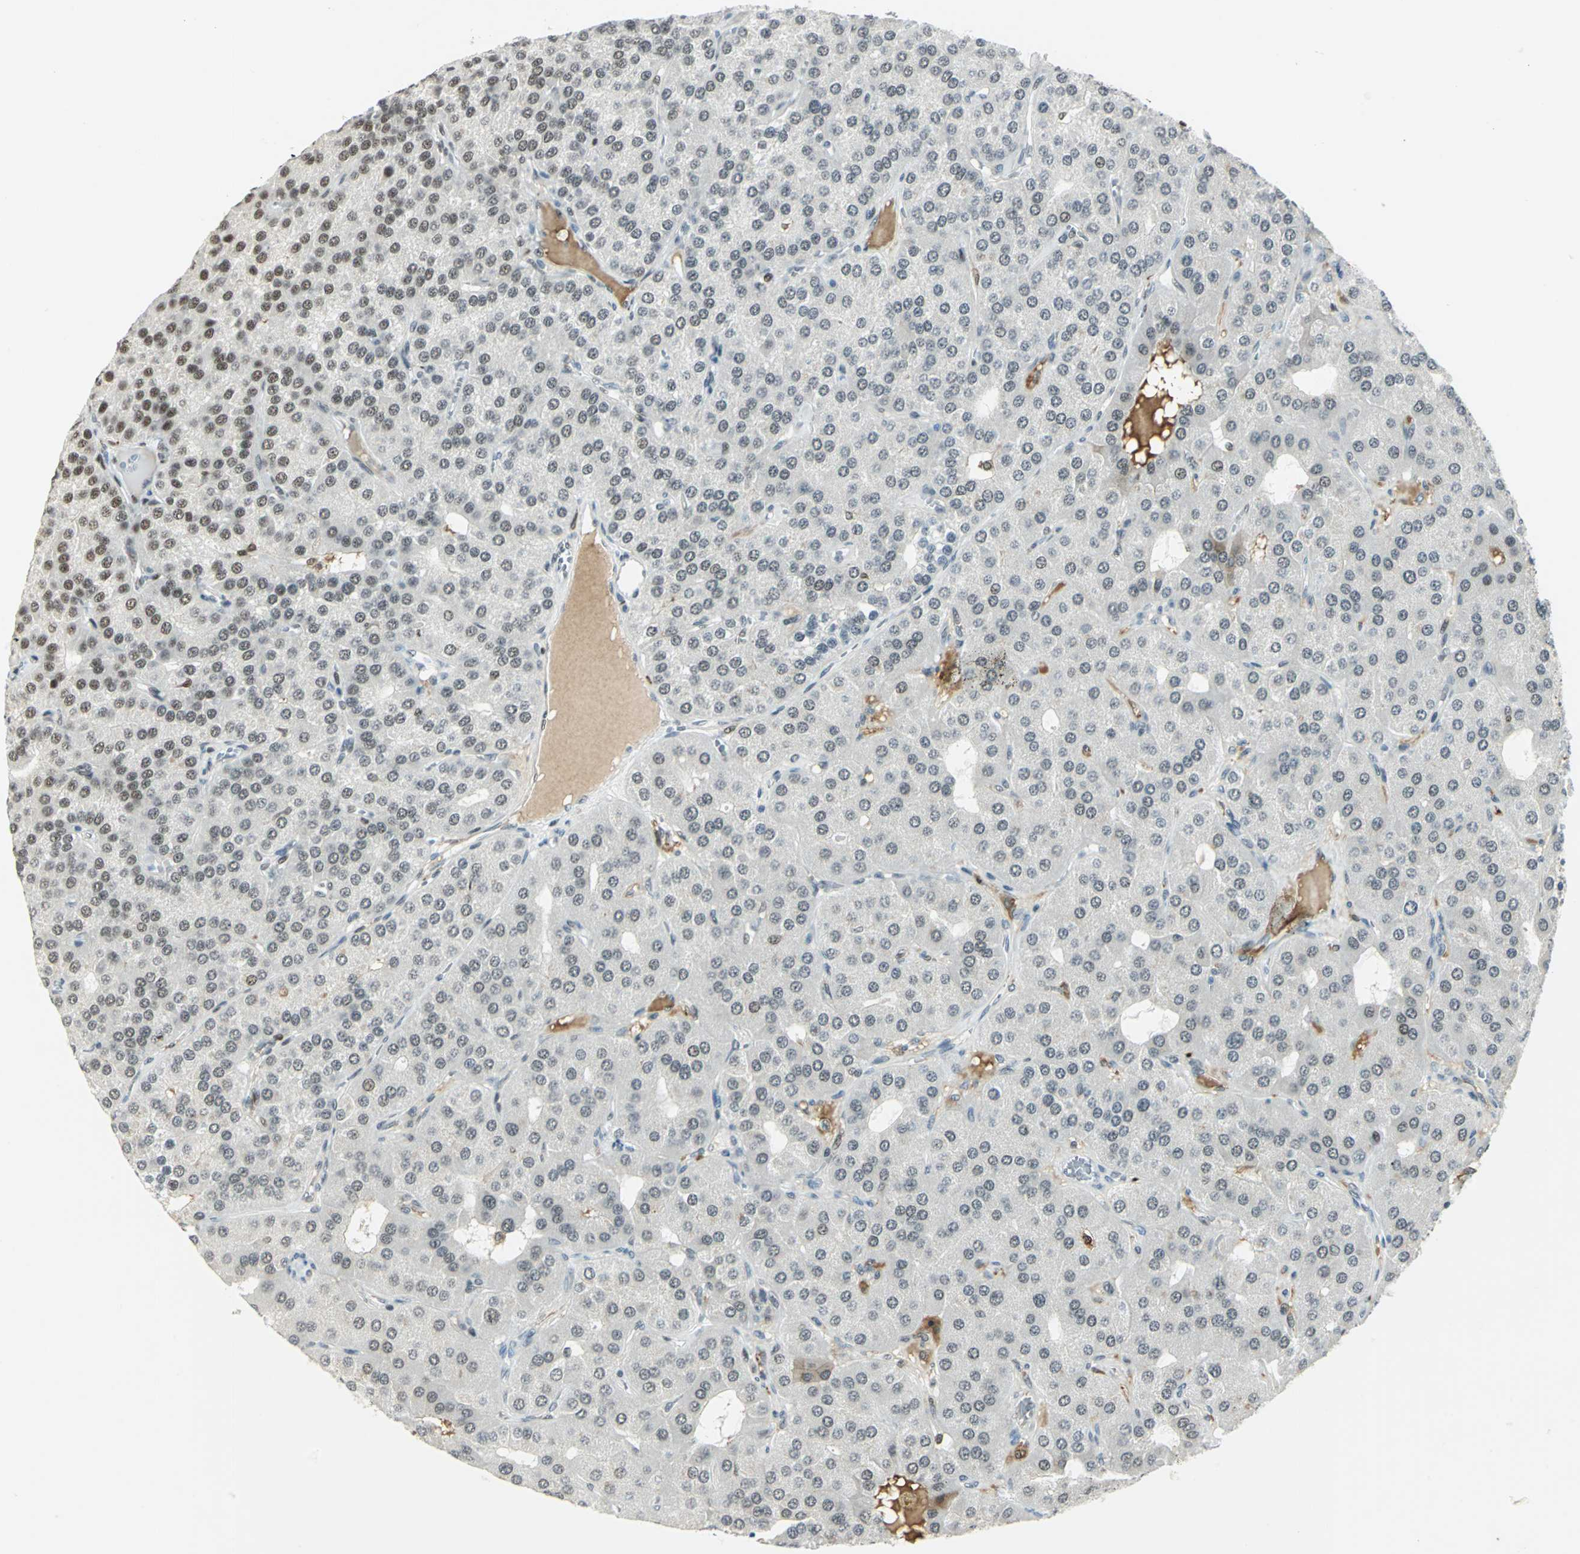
{"staining": {"intensity": "weak", "quantity": "<25%", "location": "nuclear"}, "tissue": "parathyroid gland", "cell_type": "Glandular cells", "image_type": "normal", "snomed": [{"axis": "morphology", "description": "Normal tissue, NOS"}, {"axis": "morphology", "description": "Adenoma, NOS"}, {"axis": "topography", "description": "Parathyroid gland"}], "caption": "Immunohistochemical staining of benign parathyroid gland reveals no significant staining in glandular cells.", "gene": "MTMR10", "patient": {"sex": "female", "age": 86}}